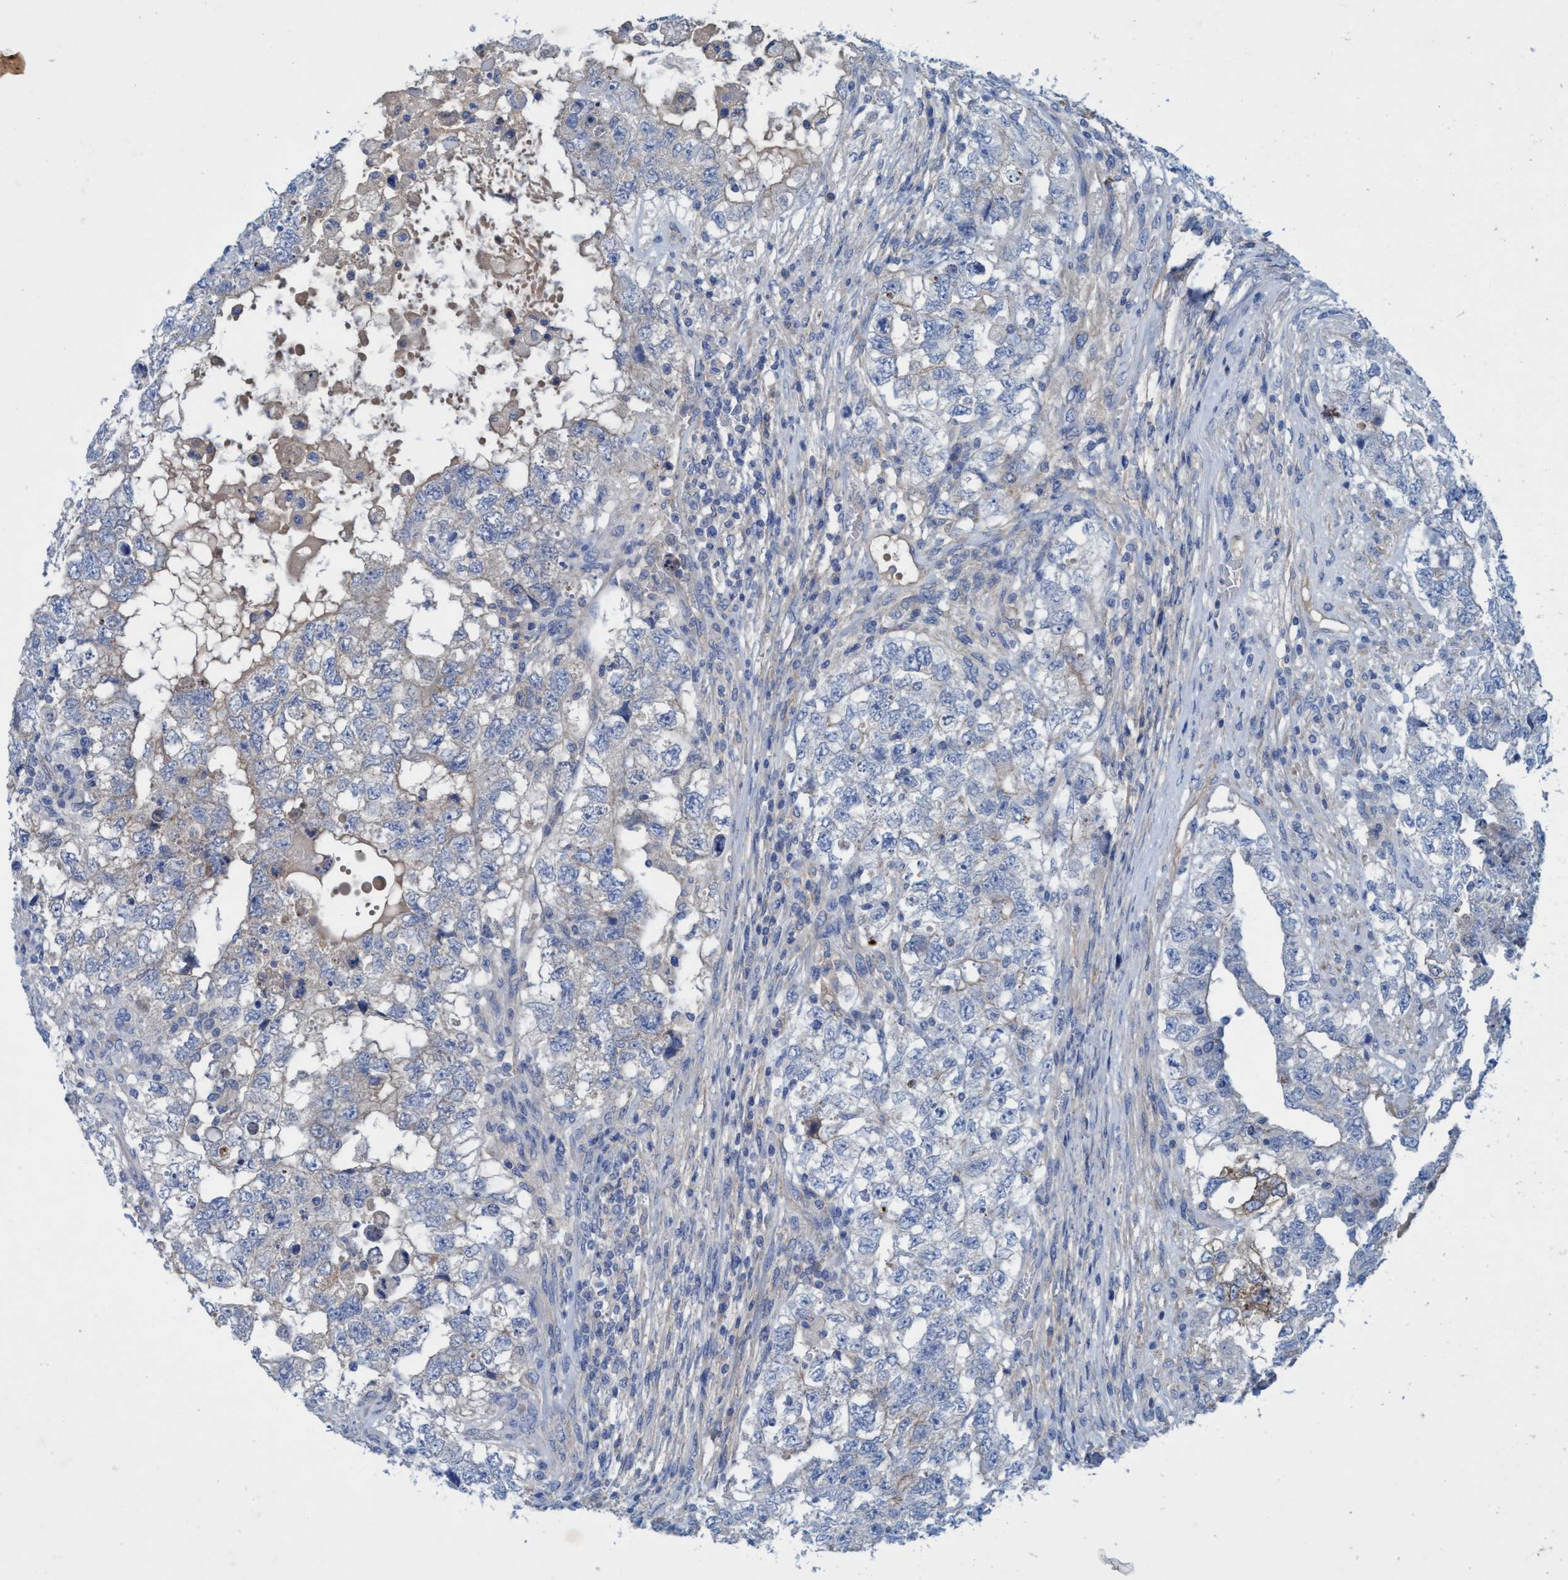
{"staining": {"intensity": "negative", "quantity": "none", "location": "none"}, "tissue": "testis cancer", "cell_type": "Tumor cells", "image_type": "cancer", "snomed": [{"axis": "morphology", "description": "Carcinoma, Embryonal, NOS"}, {"axis": "topography", "description": "Testis"}], "caption": "This is a histopathology image of immunohistochemistry (IHC) staining of testis embryonal carcinoma, which shows no positivity in tumor cells.", "gene": "GULP1", "patient": {"sex": "male", "age": 36}}